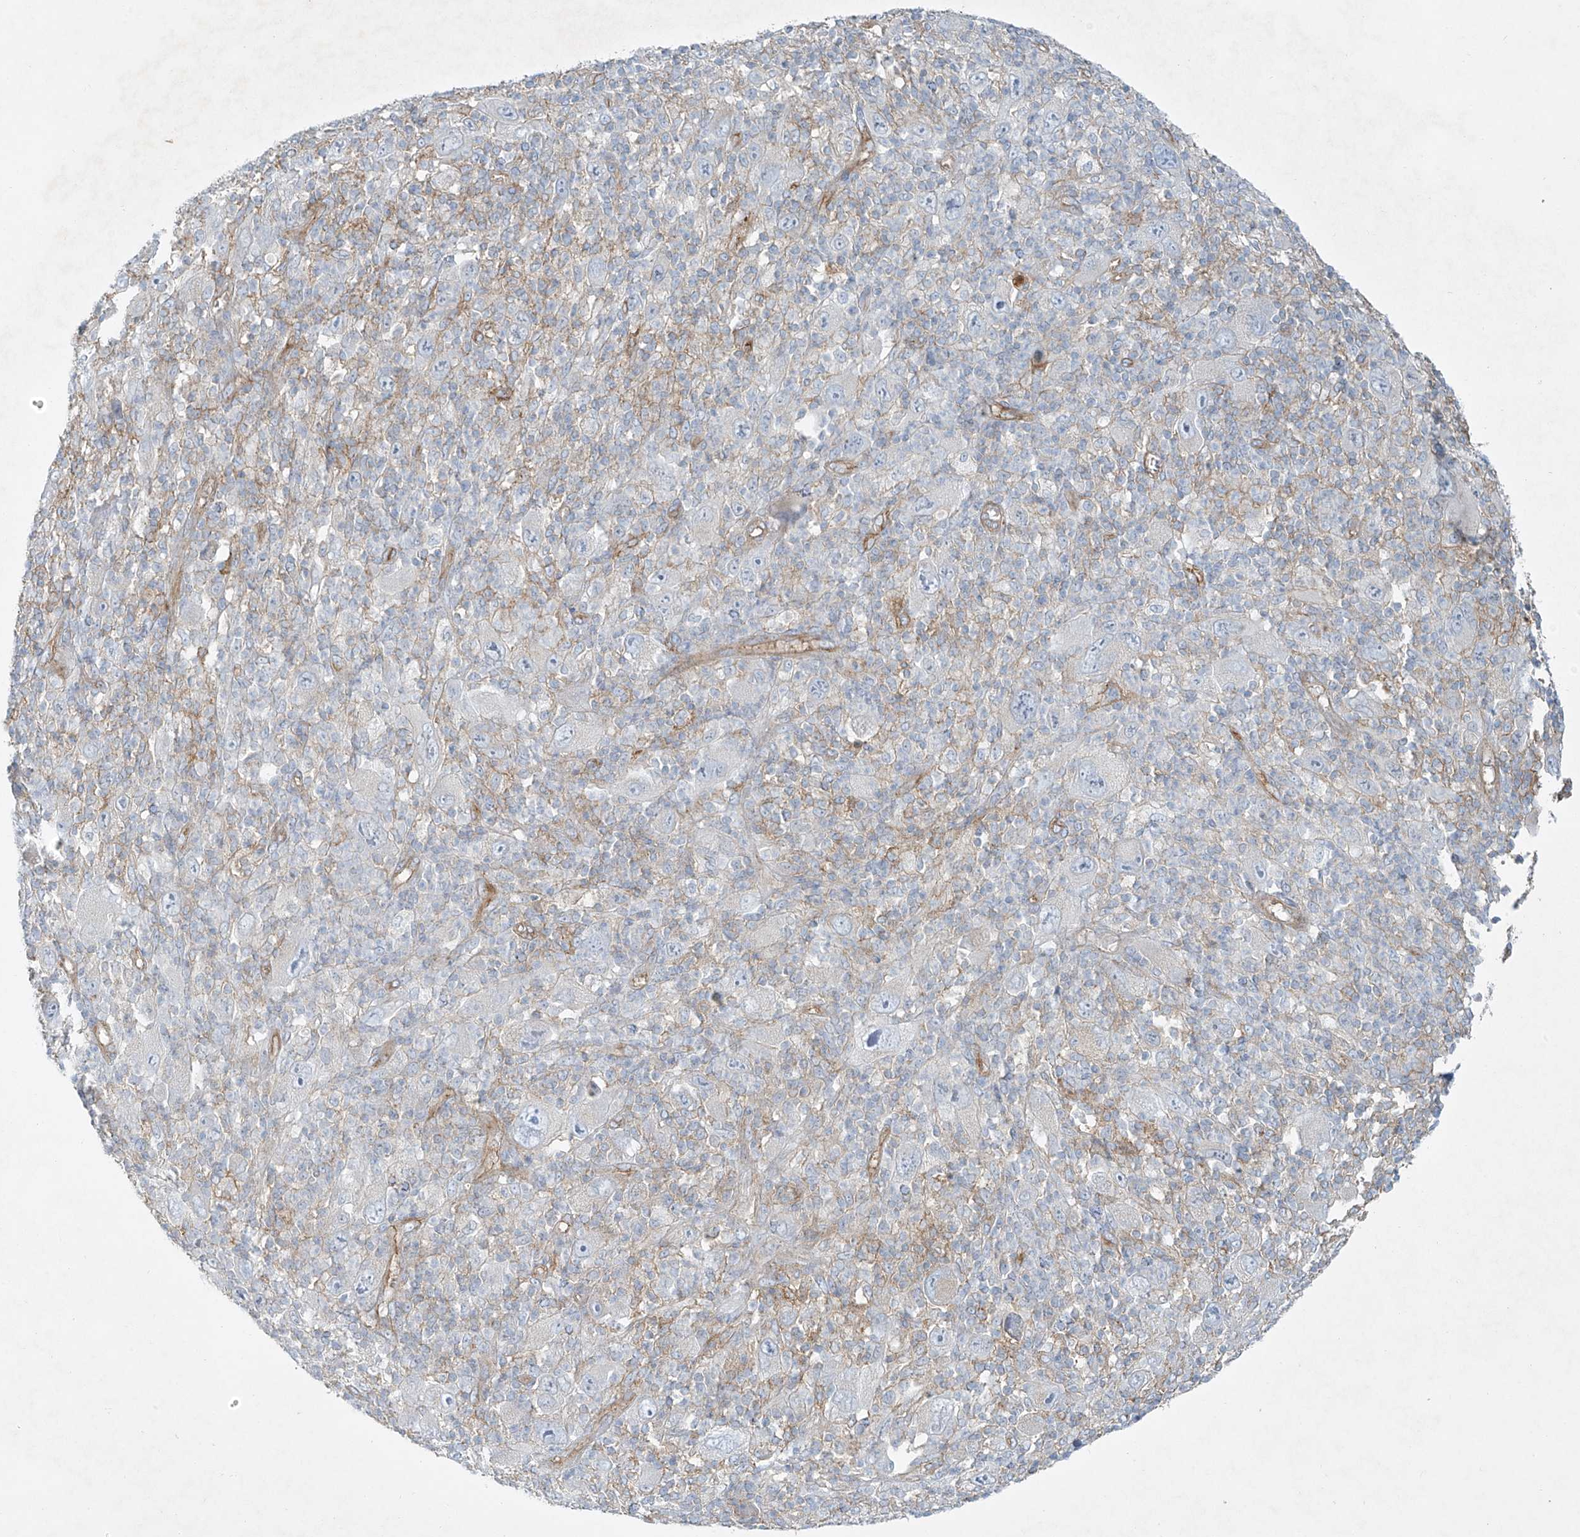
{"staining": {"intensity": "negative", "quantity": "none", "location": "none"}, "tissue": "melanoma", "cell_type": "Tumor cells", "image_type": "cancer", "snomed": [{"axis": "morphology", "description": "Malignant melanoma, Metastatic site"}, {"axis": "topography", "description": "Skin"}], "caption": "An IHC micrograph of malignant melanoma (metastatic site) is shown. There is no staining in tumor cells of malignant melanoma (metastatic site).", "gene": "VAMP5", "patient": {"sex": "female", "age": 56}}